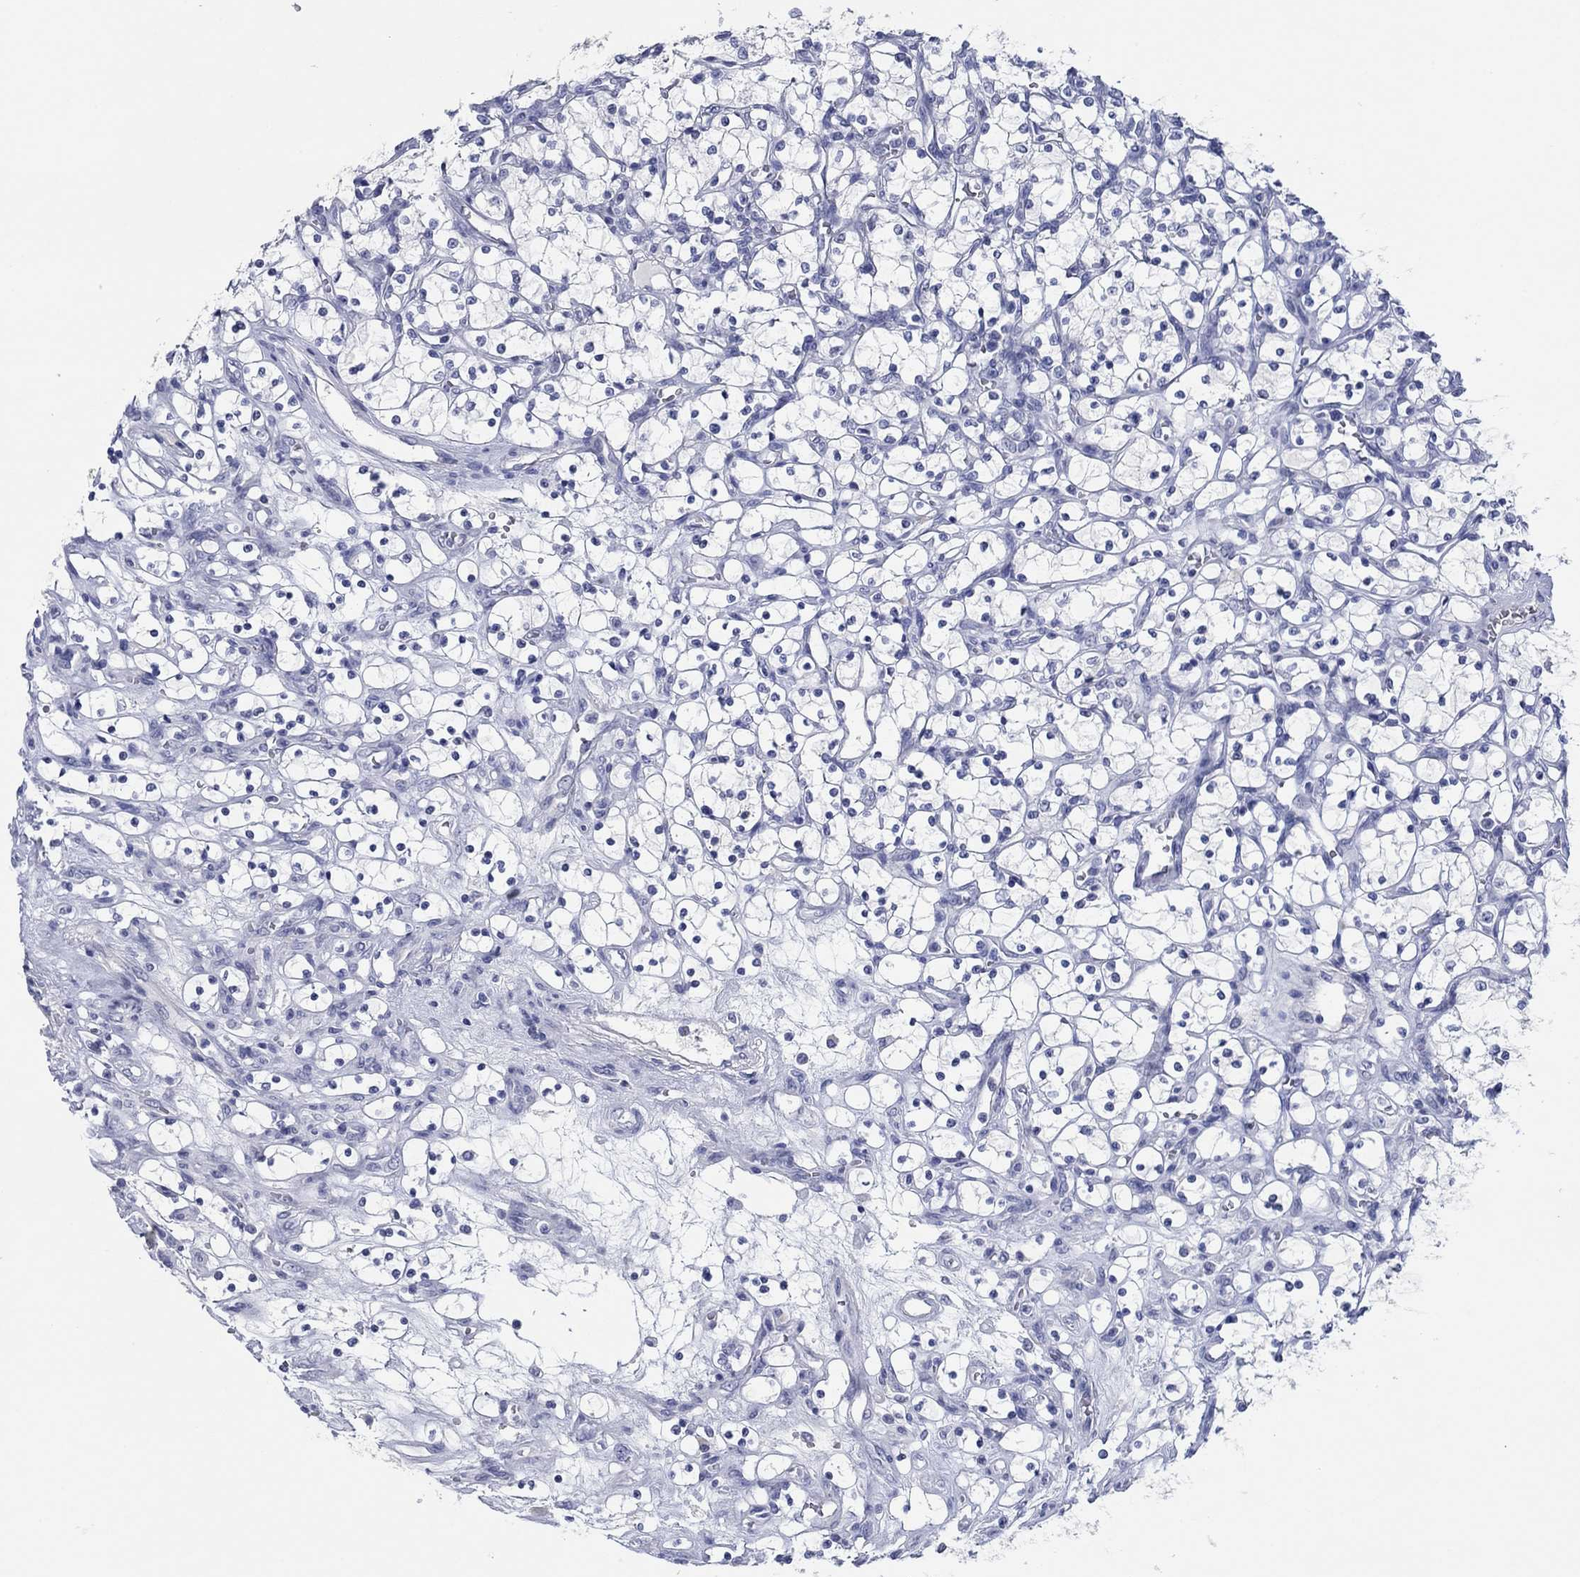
{"staining": {"intensity": "negative", "quantity": "none", "location": "none"}, "tissue": "renal cancer", "cell_type": "Tumor cells", "image_type": "cancer", "snomed": [{"axis": "morphology", "description": "Adenocarcinoma, NOS"}, {"axis": "topography", "description": "Kidney"}], "caption": "This is an IHC micrograph of renal cancer. There is no positivity in tumor cells.", "gene": "POU5F1", "patient": {"sex": "female", "age": 69}}